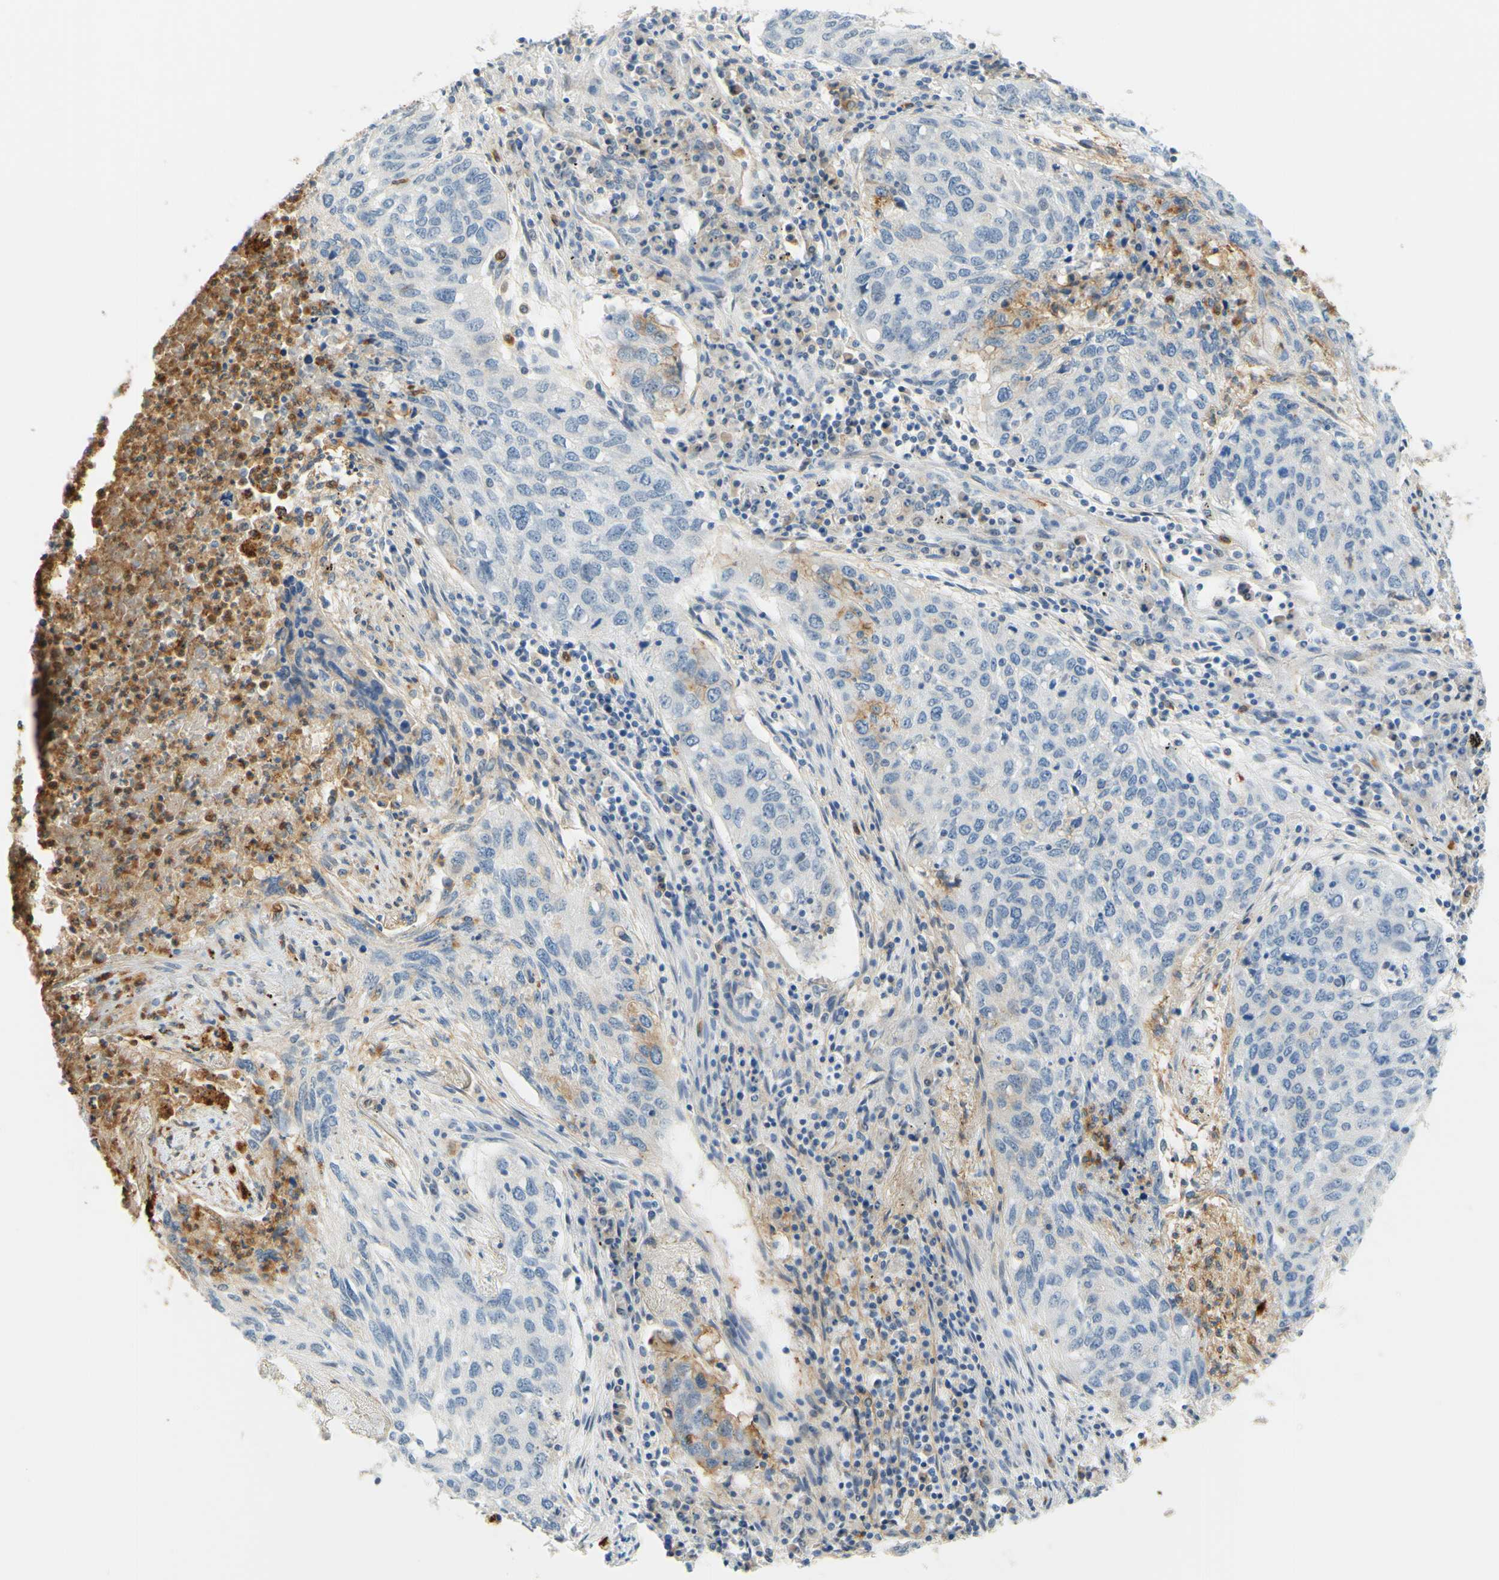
{"staining": {"intensity": "negative", "quantity": "none", "location": "none"}, "tissue": "lung cancer", "cell_type": "Tumor cells", "image_type": "cancer", "snomed": [{"axis": "morphology", "description": "Squamous cell carcinoma, NOS"}, {"axis": "topography", "description": "Lung"}], "caption": "High power microscopy micrograph of an IHC micrograph of lung cancer (squamous cell carcinoma), revealing no significant expression in tumor cells.", "gene": "TREM2", "patient": {"sex": "female", "age": 63}}